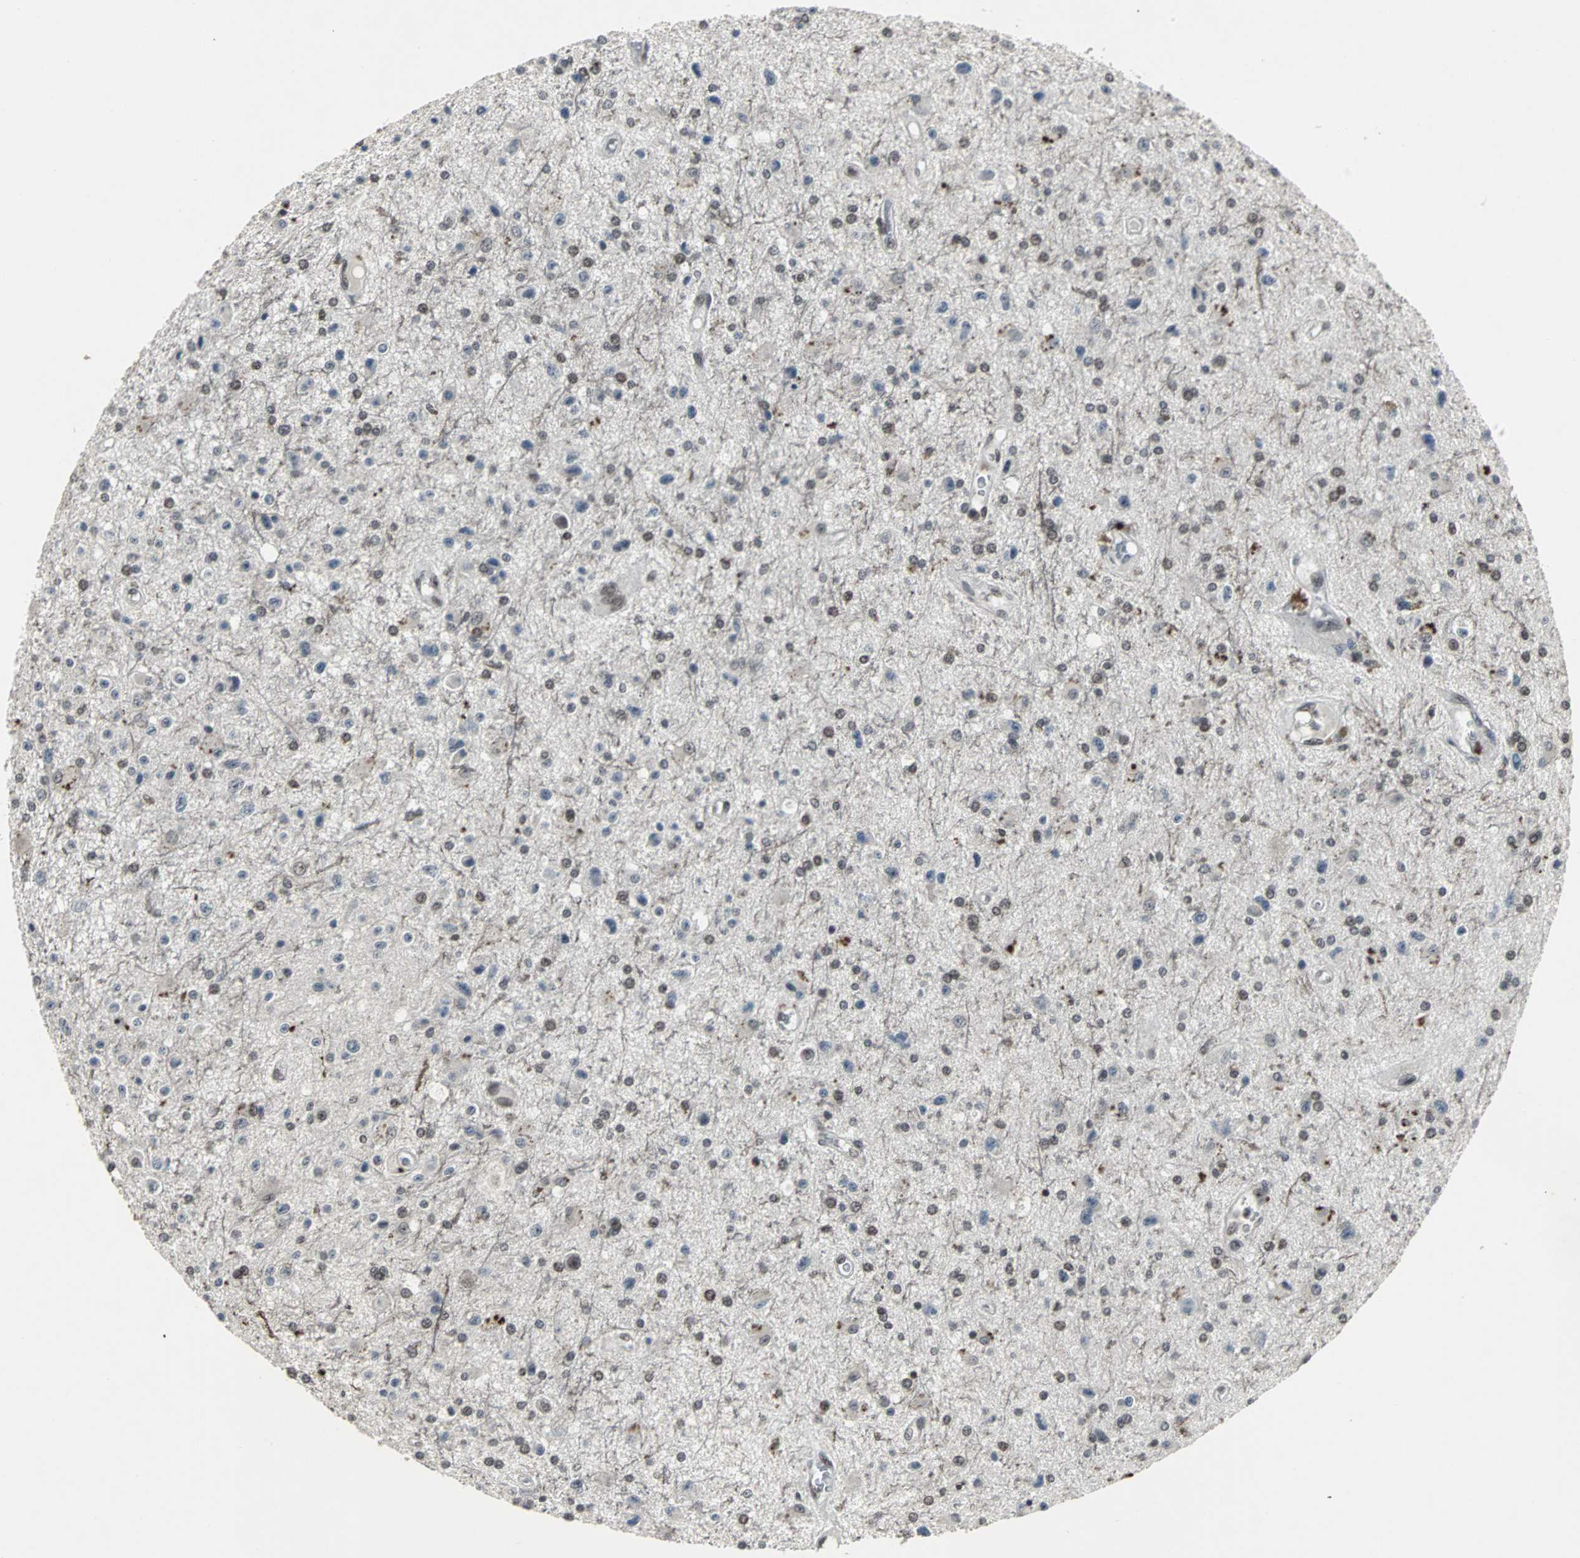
{"staining": {"intensity": "weak", "quantity": "25%-75%", "location": "nuclear"}, "tissue": "glioma", "cell_type": "Tumor cells", "image_type": "cancer", "snomed": [{"axis": "morphology", "description": "Glioma, malignant, Low grade"}, {"axis": "topography", "description": "Brain"}], "caption": "A brown stain labels weak nuclear positivity of a protein in glioma tumor cells.", "gene": "PNKP", "patient": {"sex": "male", "age": 58}}